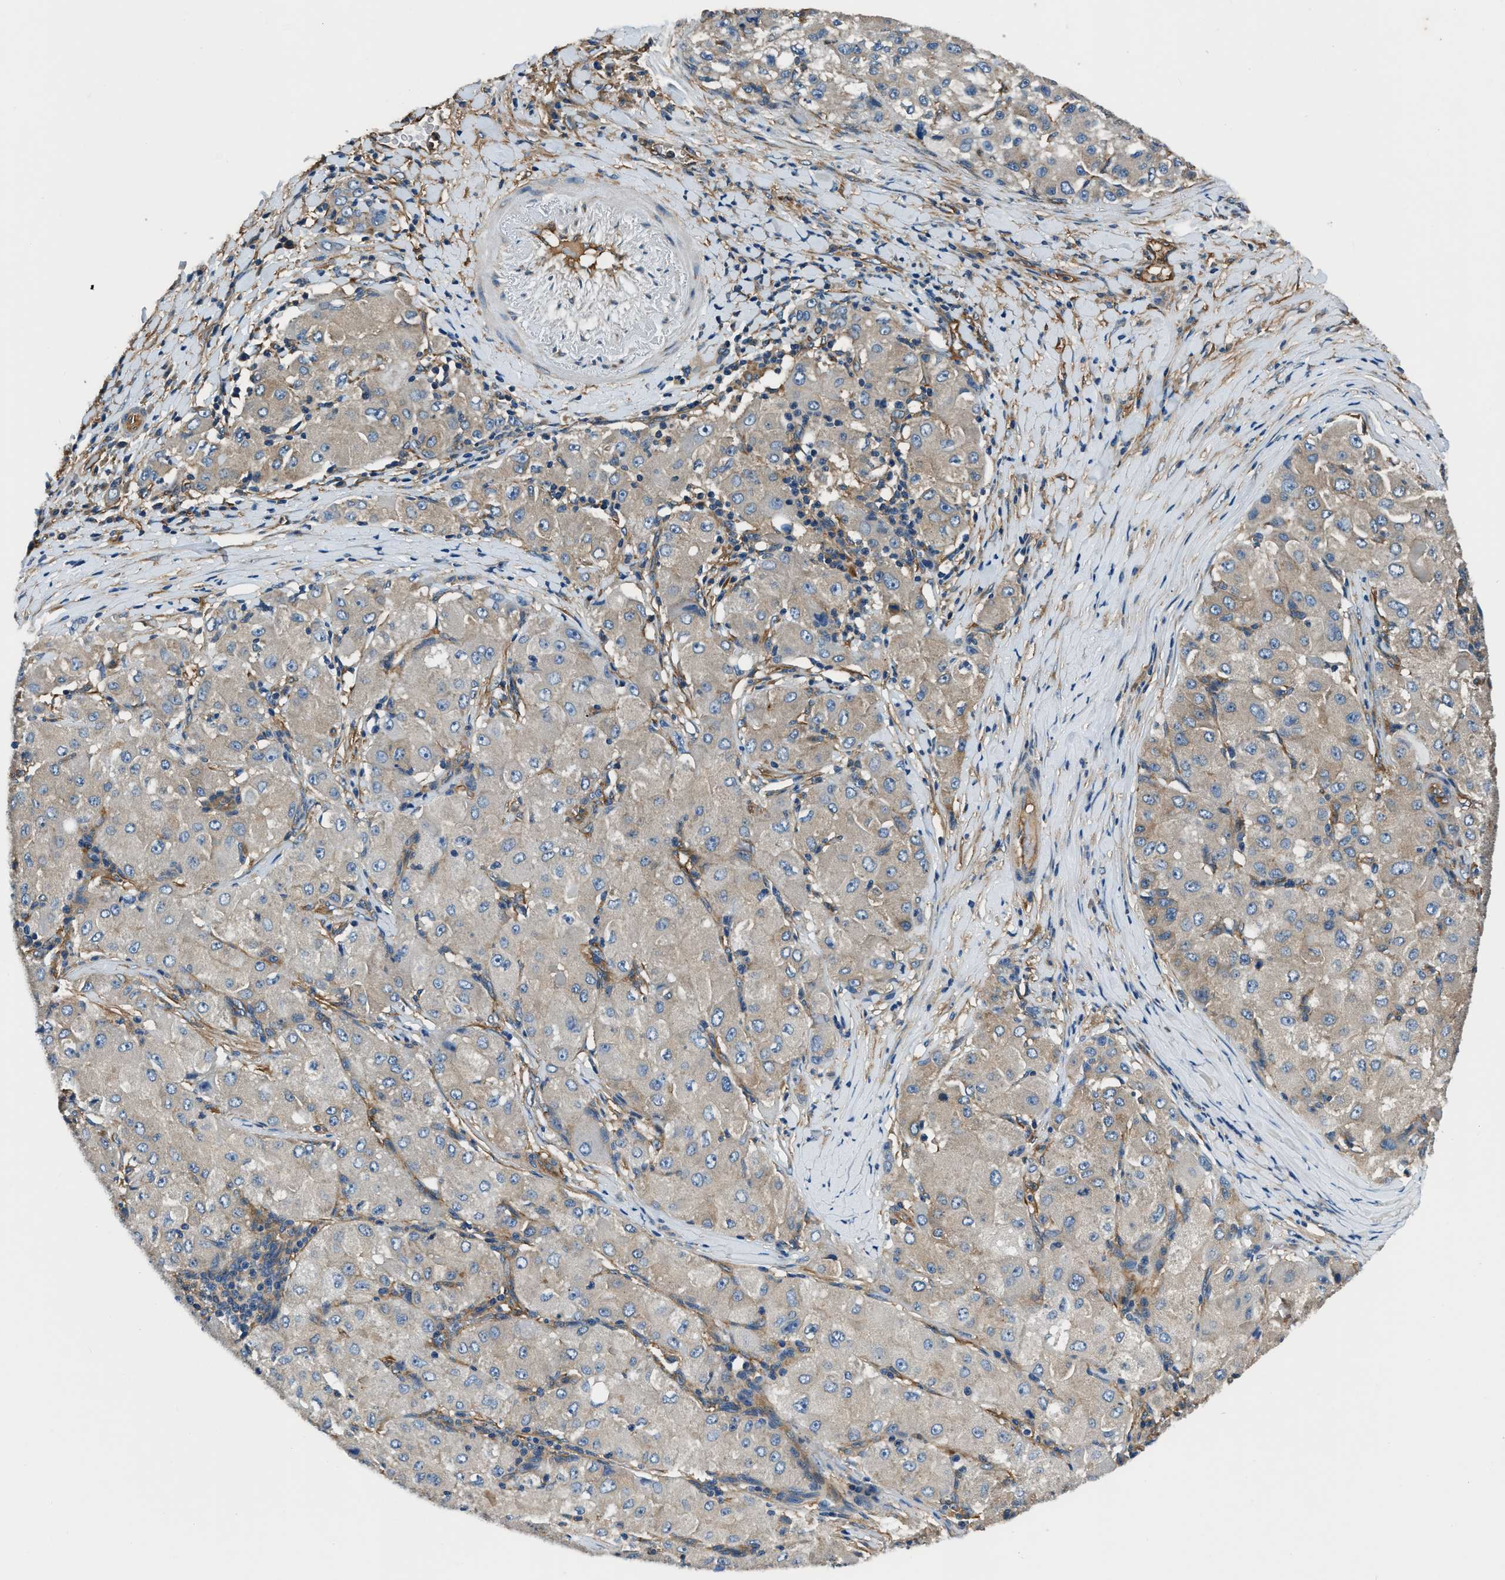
{"staining": {"intensity": "weak", "quantity": "<25%", "location": "cytoplasmic/membranous"}, "tissue": "liver cancer", "cell_type": "Tumor cells", "image_type": "cancer", "snomed": [{"axis": "morphology", "description": "Carcinoma, Hepatocellular, NOS"}, {"axis": "topography", "description": "Liver"}], "caption": "IHC micrograph of neoplastic tissue: hepatocellular carcinoma (liver) stained with DAB reveals no significant protein staining in tumor cells.", "gene": "EEA1", "patient": {"sex": "male", "age": 80}}